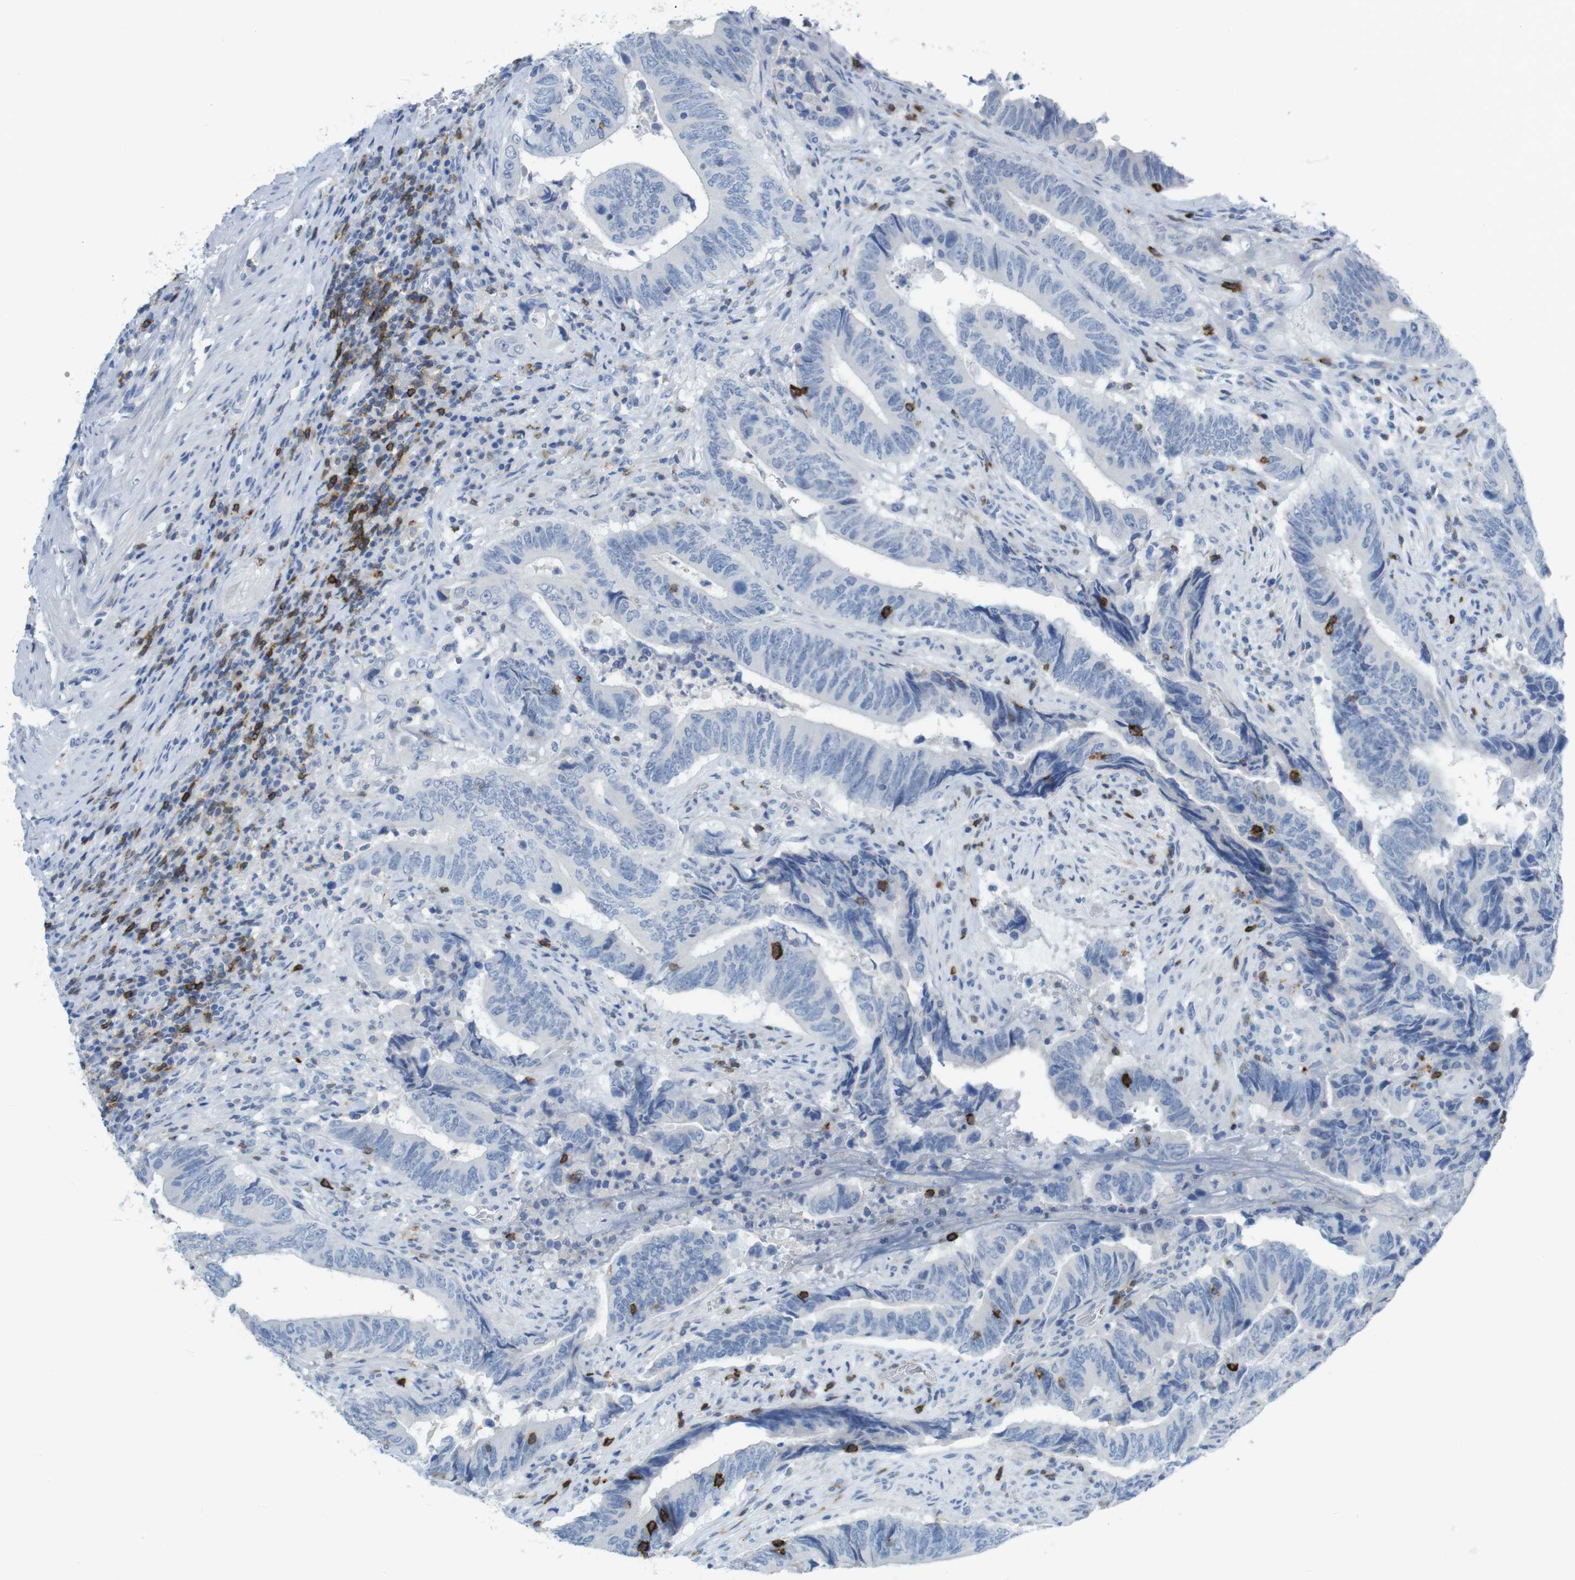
{"staining": {"intensity": "negative", "quantity": "none", "location": "none"}, "tissue": "colorectal cancer", "cell_type": "Tumor cells", "image_type": "cancer", "snomed": [{"axis": "morphology", "description": "Normal tissue, NOS"}, {"axis": "morphology", "description": "Adenocarcinoma, NOS"}, {"axis": "topography", "description": "Colon"}], "caption": "Immunohistochemistry (IHC) micrograph of neoplastic tissue: human colorectal cancer (adenocarcinoma) stained with DAB shows no significant protein positivity in tumor cells.", "gene": "CD5", "patient": {"sex": "male", "age": 56}}